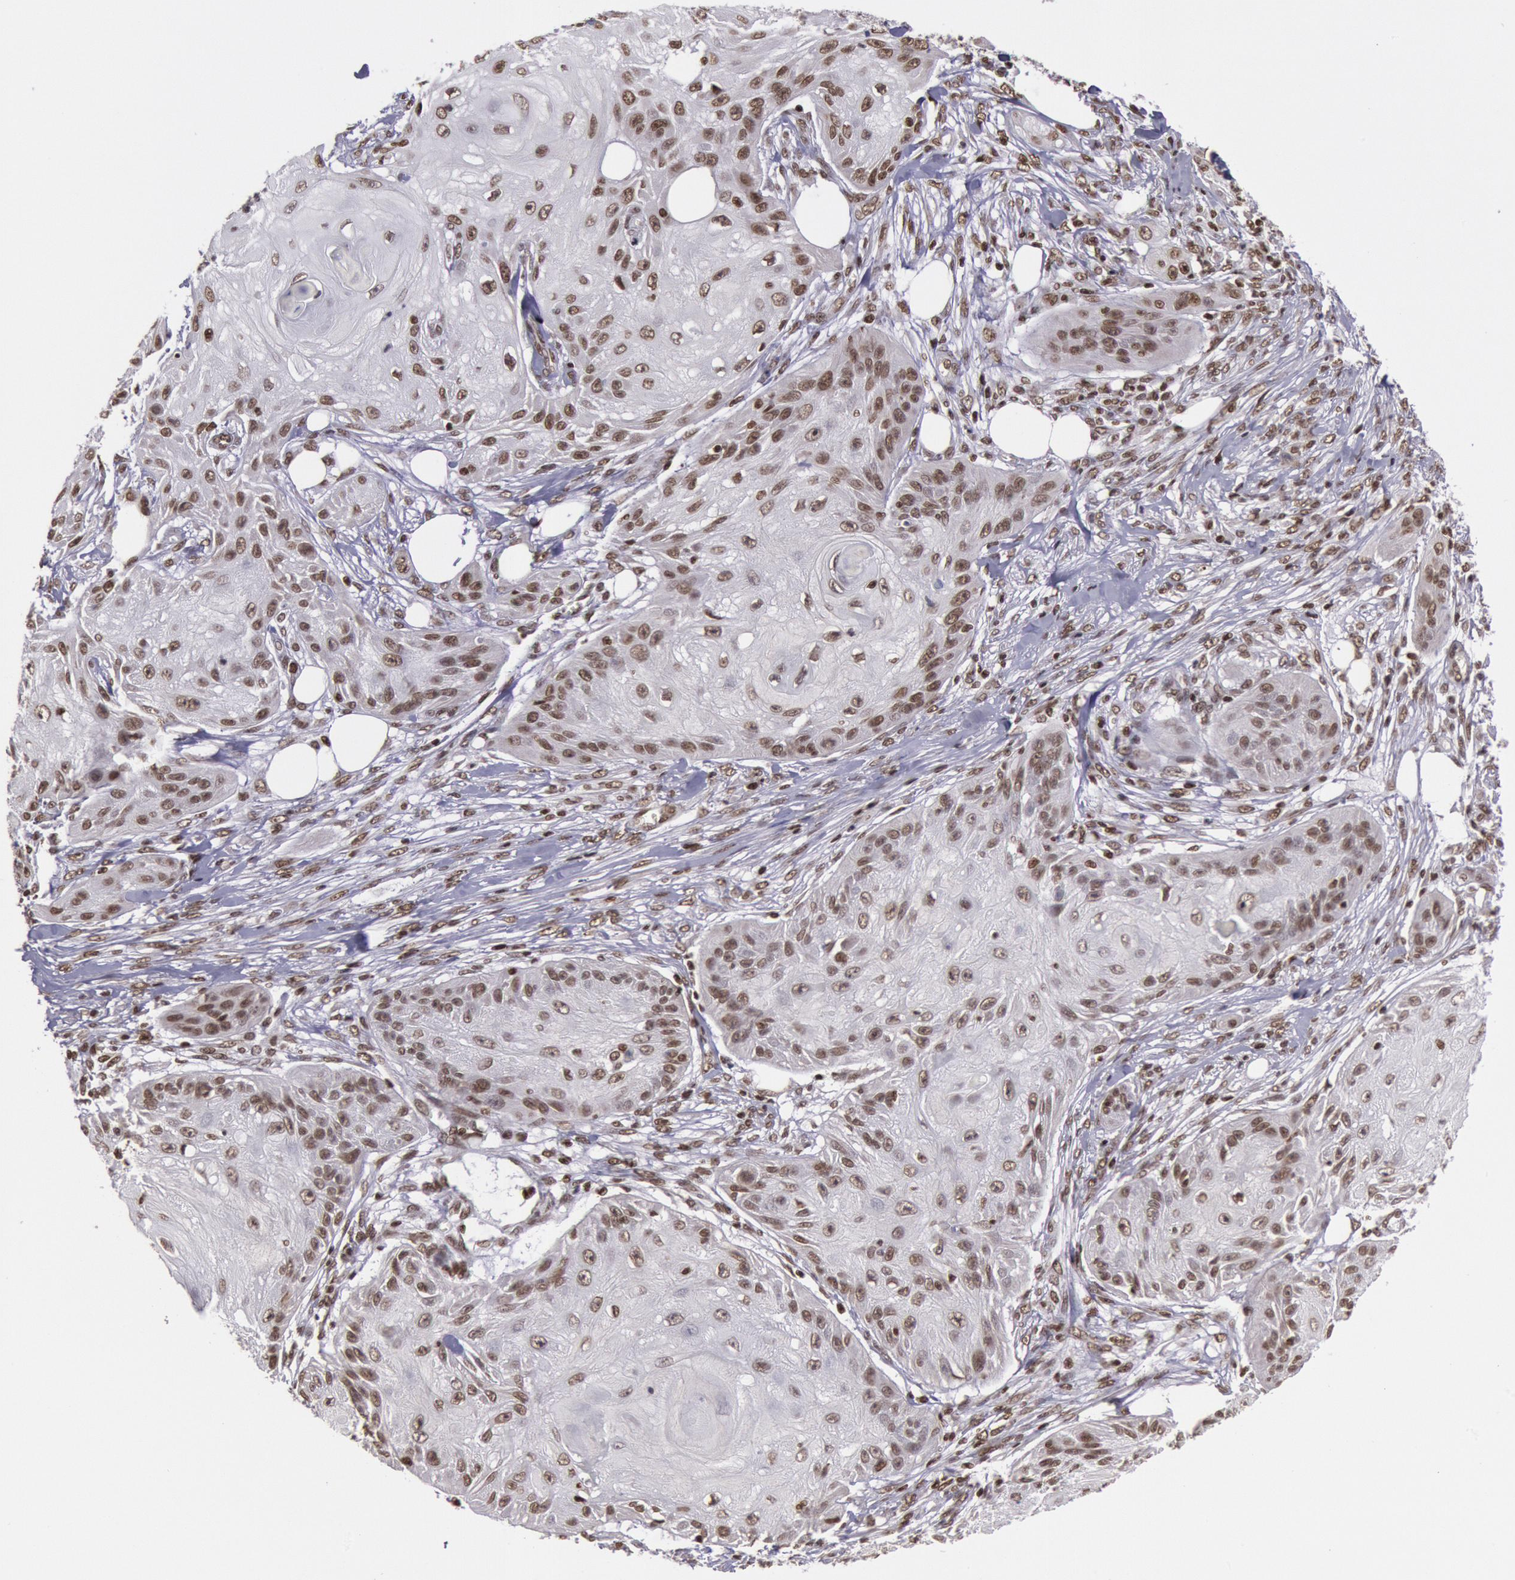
{"staining": {"intensity": "moderate", "quantity": ">75%", "location": "nuclear"}, "tissue": "skin cancer", "cell_type": "Tumor cells", "image_type": "cancer", "snomed": [{"axis": "morphology", "description": "Squamous cell carcinoma, NOS"}, {"axis": "topography", "description": "Skin"}], "caption": "A photomicrograph of squamous cell carcinoma (skin) stained for a protein displays moderate nuclear brown staining in tumor cells.", "gene": "NKAP", "patient": {"sex": "female", "age": 88}}